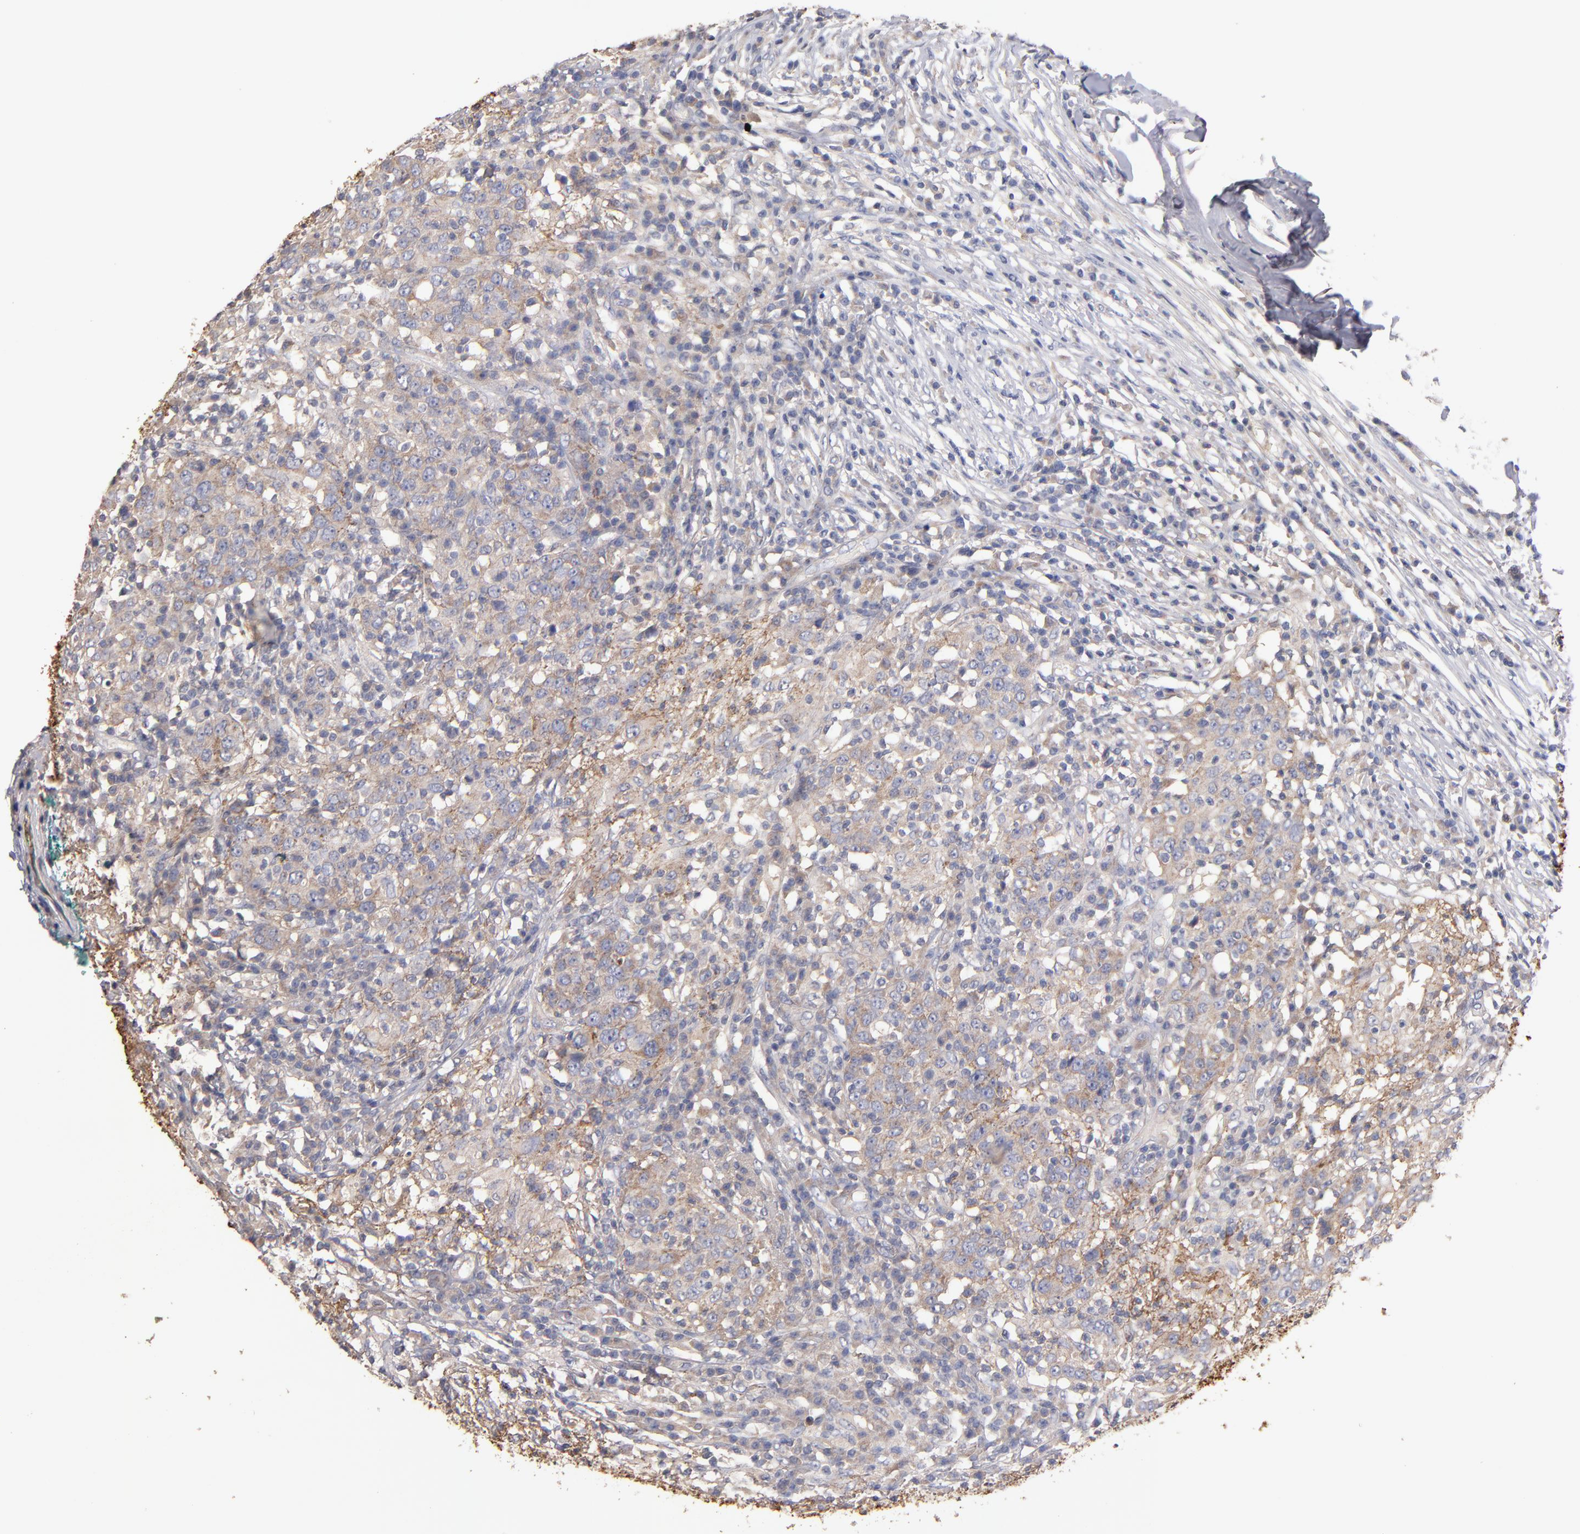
{"staining": {"intensity": "weak", "quantity": ">75%", "location": "cytoplasmic/membranous"}, "tissue": "head and neck cancer", "cell_type": "Tumor cells", "image_type": "cancer", "snomed": [{"axis": "morphology", "description": "Adenocarcinoma, NOS"}, {"axis": "topography", "description": "Salivary gland"}, {"axis": "topography", "description": "Head-Neck"}], "caption": "Immunohistochemistry photomicrograph of neoplastic tissue: head and neck cancer stained using IHC reveals low levels of weak protein expression localized specifically in the cytoplasmic/membranous of tumor cells, appearing as a cytoplasmic/membranous brown color.", "gene": "DACT1", "patient": {"sex": "female", "age": 65}}